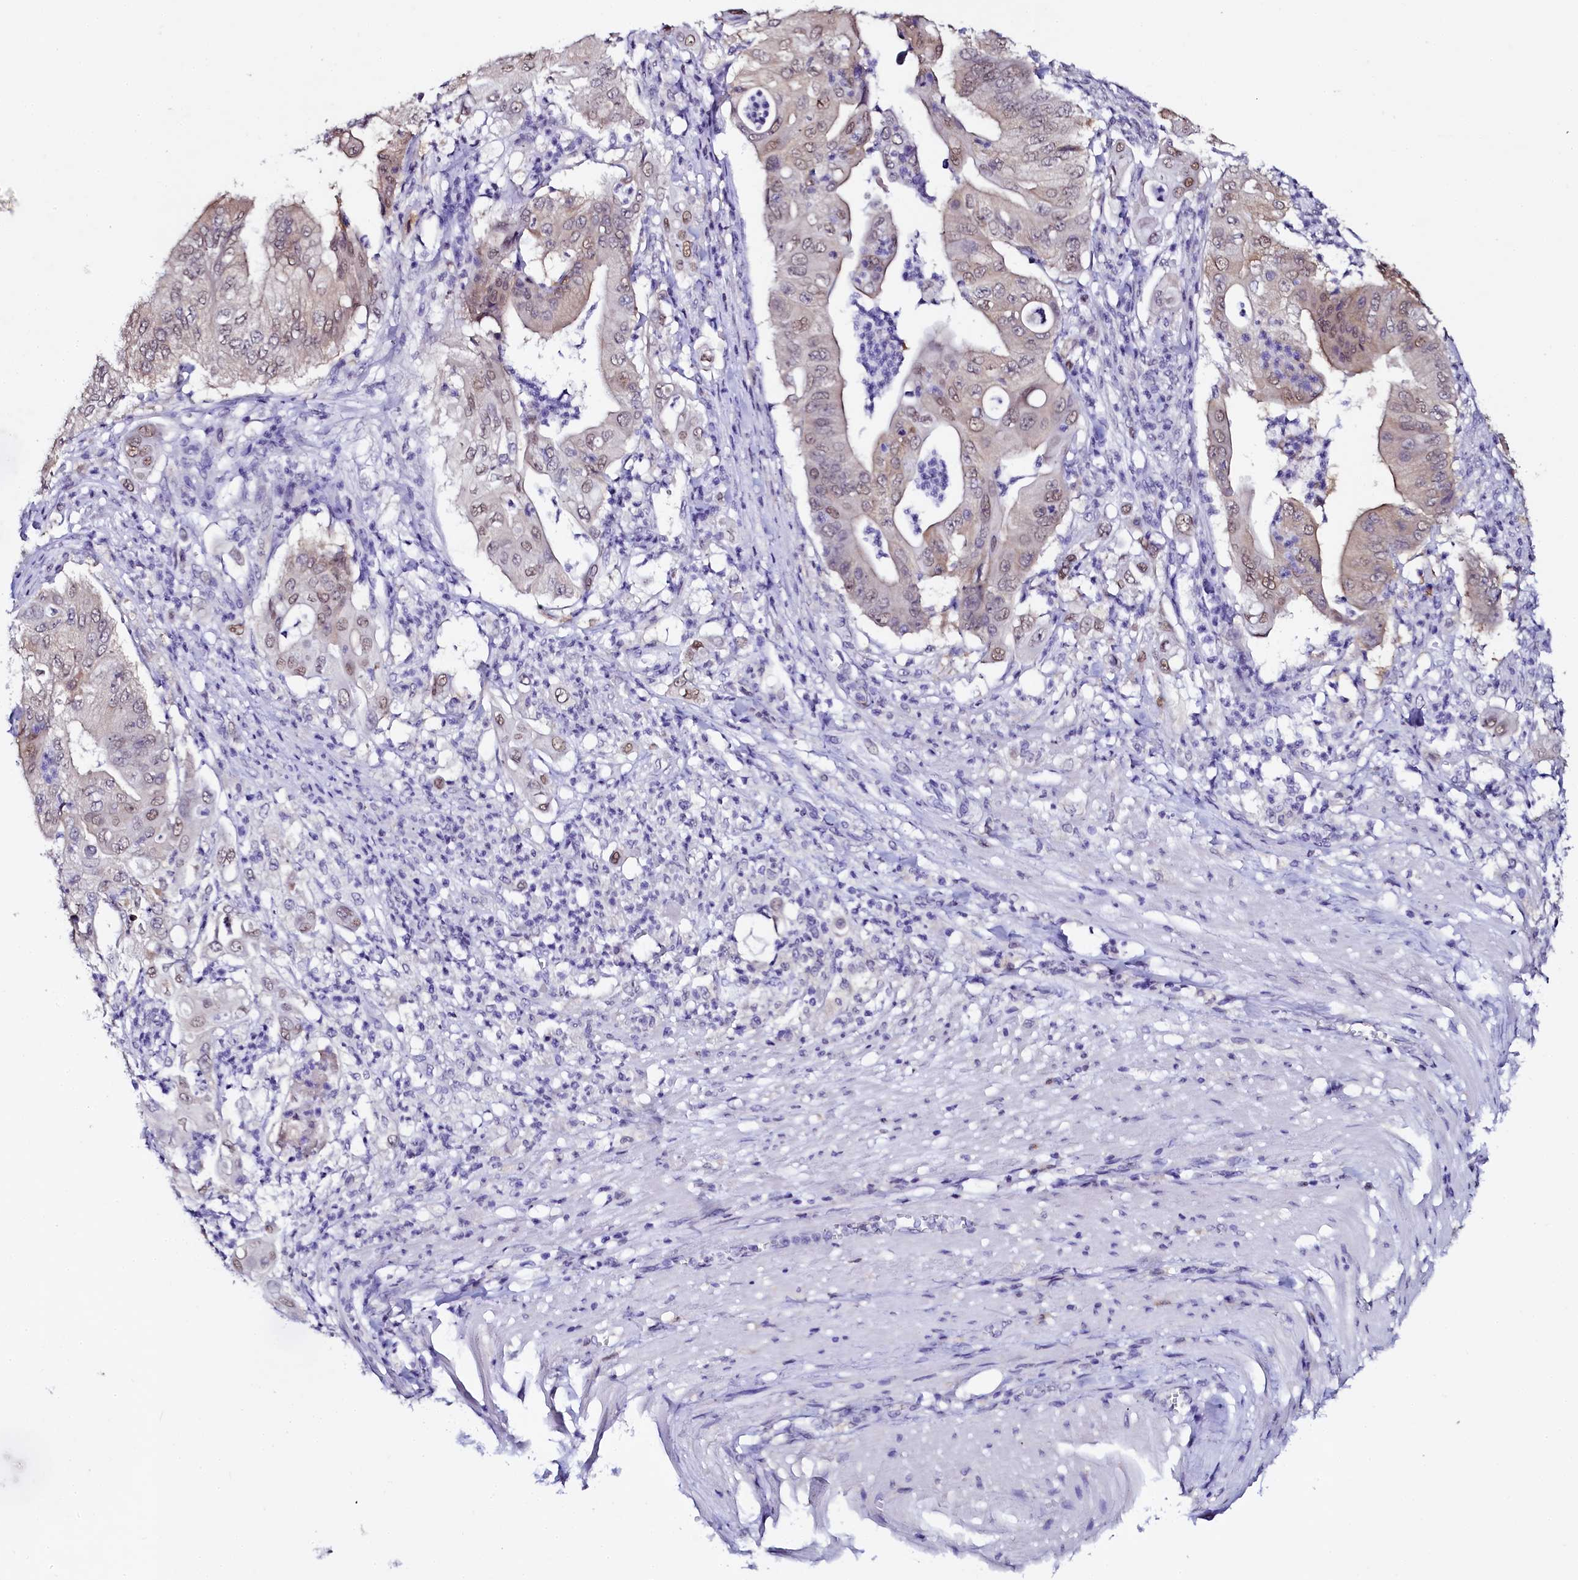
{"staining": {"intensity": "weak", "quantity": "25%-75%", "location": "cytoplasmic/membranous,nuclear"}, "tissue": "pancreatic cancer", "cell_type": "Tumor cells", "image_type": "cancer", "snomed": [{"axis": "morphology", "description": "Adenocarcinoma, NOS"}, {"axis": "topography", "description": "Pancreas"}], "caption": "This is a photomicrograph of immunohistochemistry staining of pancreatic cancer (adenocarcinoma), which shows weak expression in the cytoplasmic/membranous and nuclear of tumor cells.", "gene": "SORD", "patient": {"sex": "female", "age": 77}}